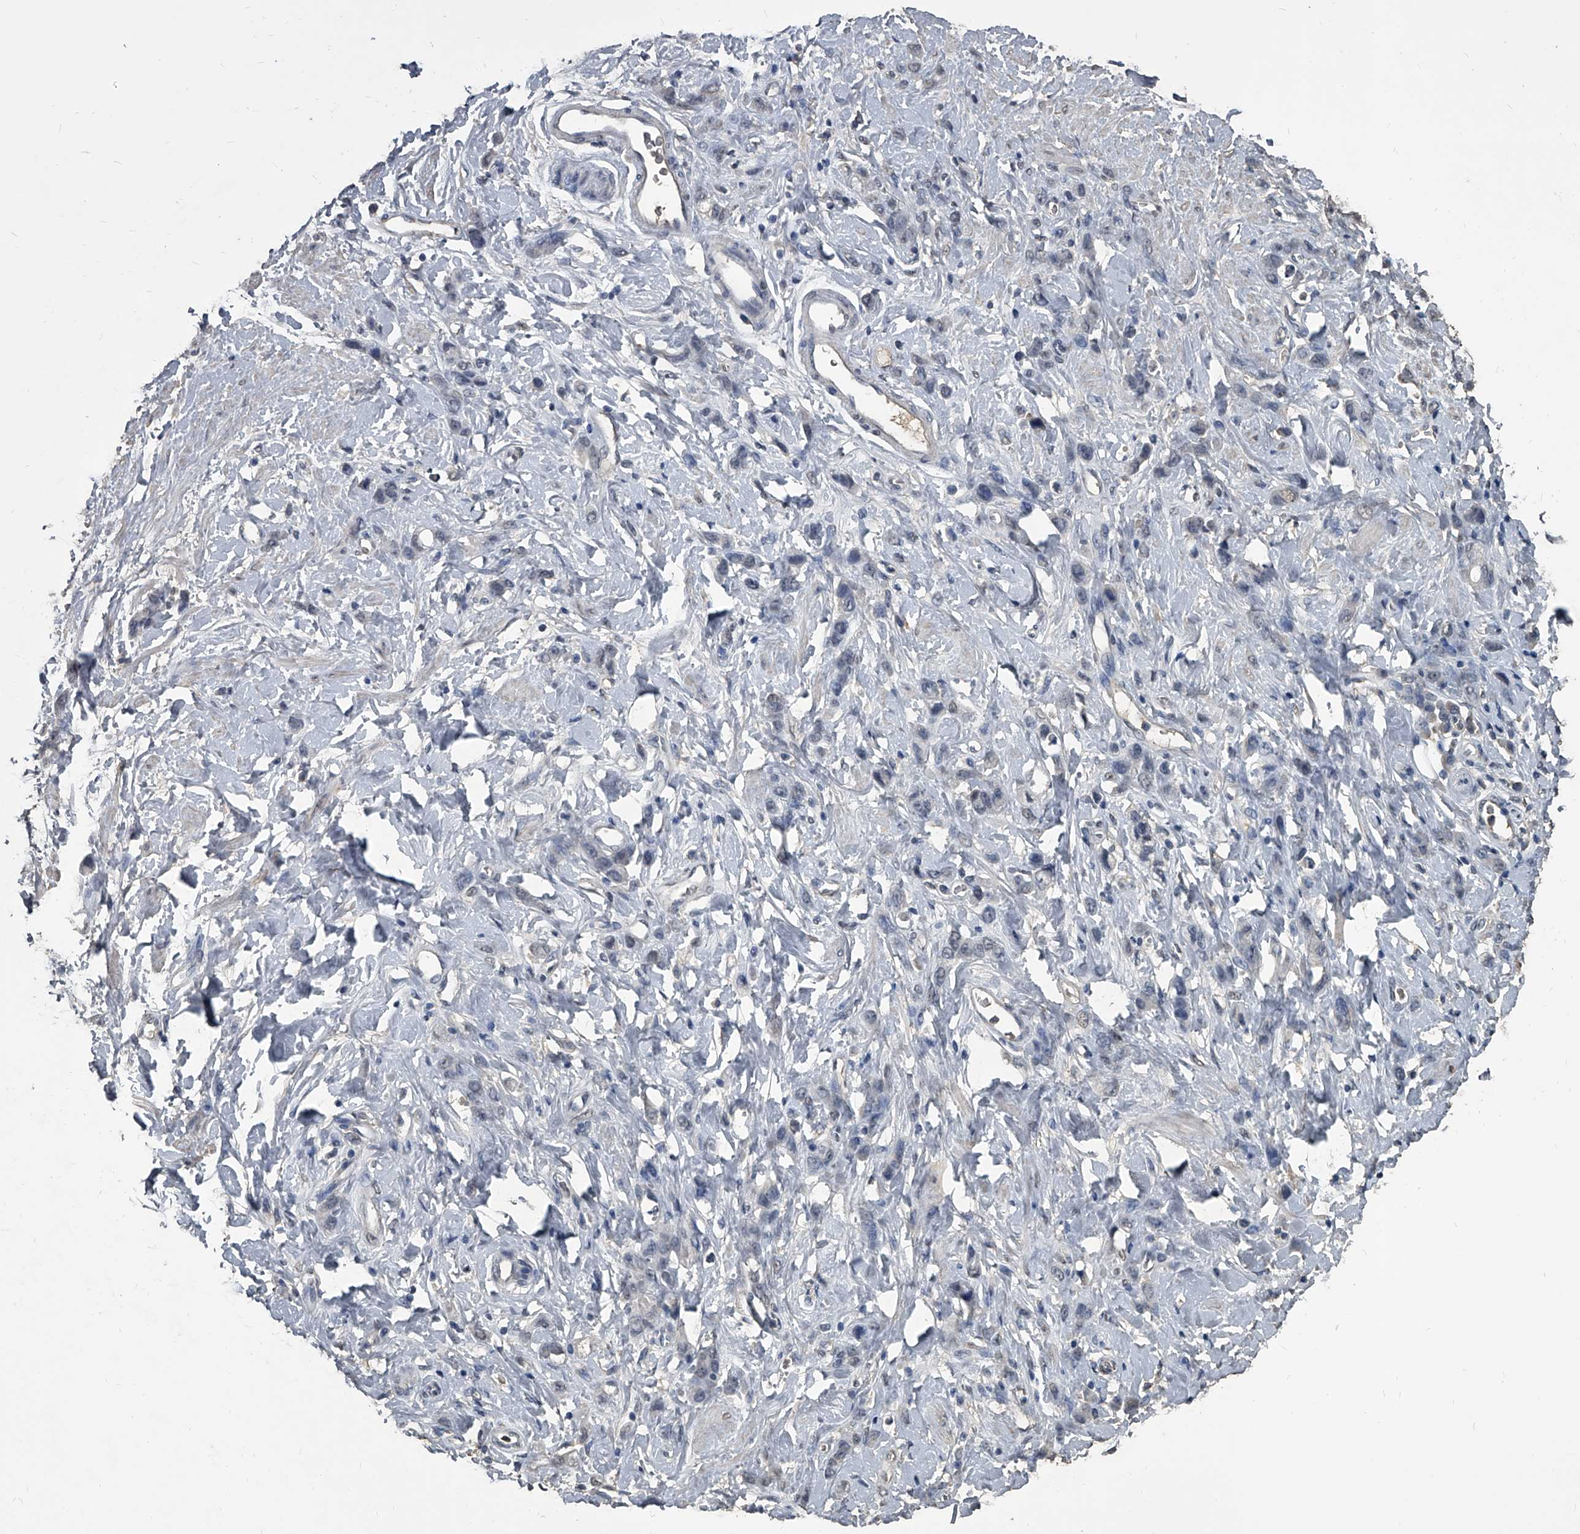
{"staining": {"intensity": "negative", "quantity": "none", "location": "none"}, "tissue": "stomach cancer", "cell_type": "Tumor cells", "image_type": "cancer", "snomed": [{"axis": "morphology", "description": "Normal tissue, NOS"}, {"axis": "morphology", "description": "Adenocarcinoma, NOS"}, {"axis": "topography", "description": "Stomach"}], "caption": "The photomicrograph demonstrates no significant expression in tumor cells of stomach adenocarcinoma.", "gene": "MATR3", "patient": {"sex": "male", "age": 82}}